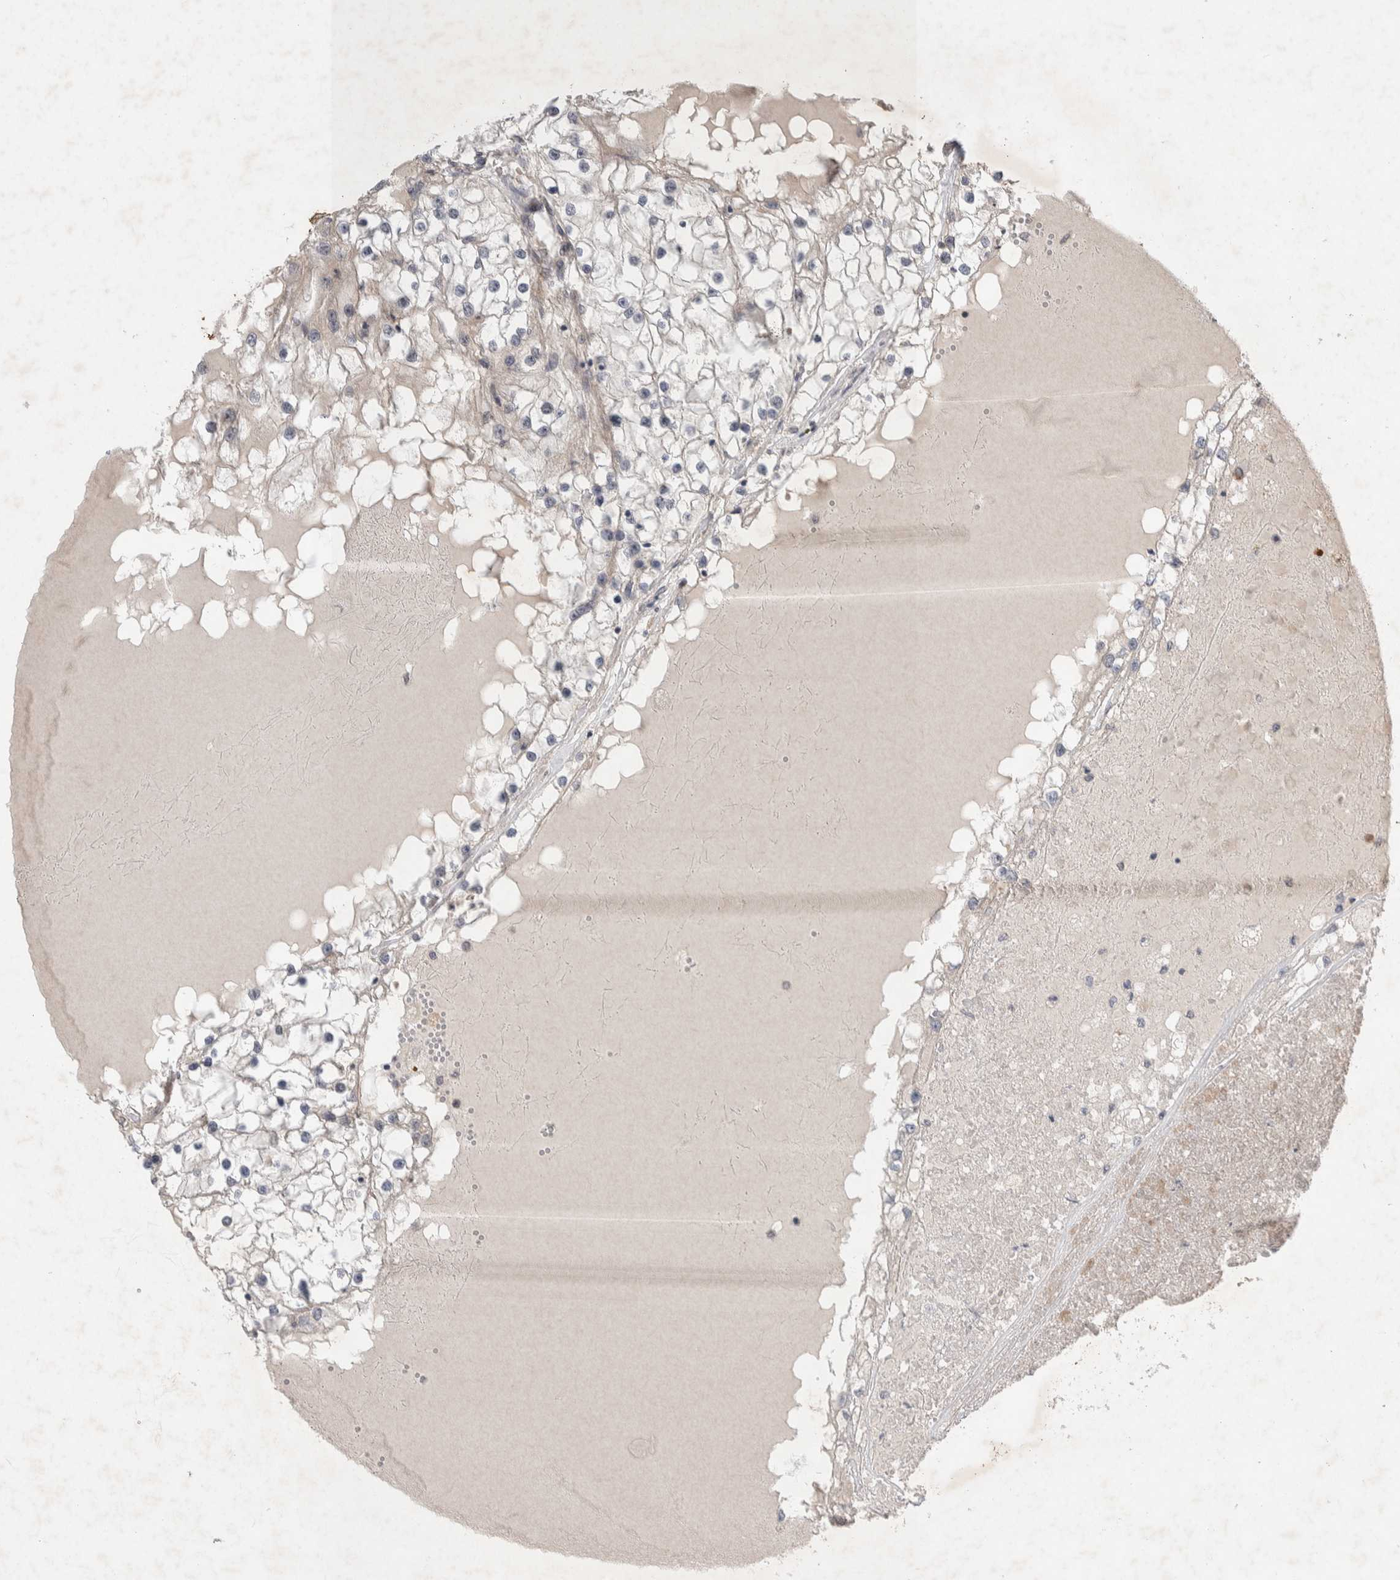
{"staining": {"intensity": "negative", "quantity": "none", "location": "none"}, "tissue": "renal cancer", "cell_type": "Tumor cells", "image_type": "cancer", "snomed": [{"axis": "morphology", "description": "Adenocarcinoma, NOS"}, {"axis": "topography", "description": "Kidney"}], "caption": "This is an immunohistochemistry (IHC) photomicrograph of human renal adenocarcinoma. There is no positivity in tumor cells.", "gene": "ZNF704", "patient": {"sex": "male", "age": 68}}